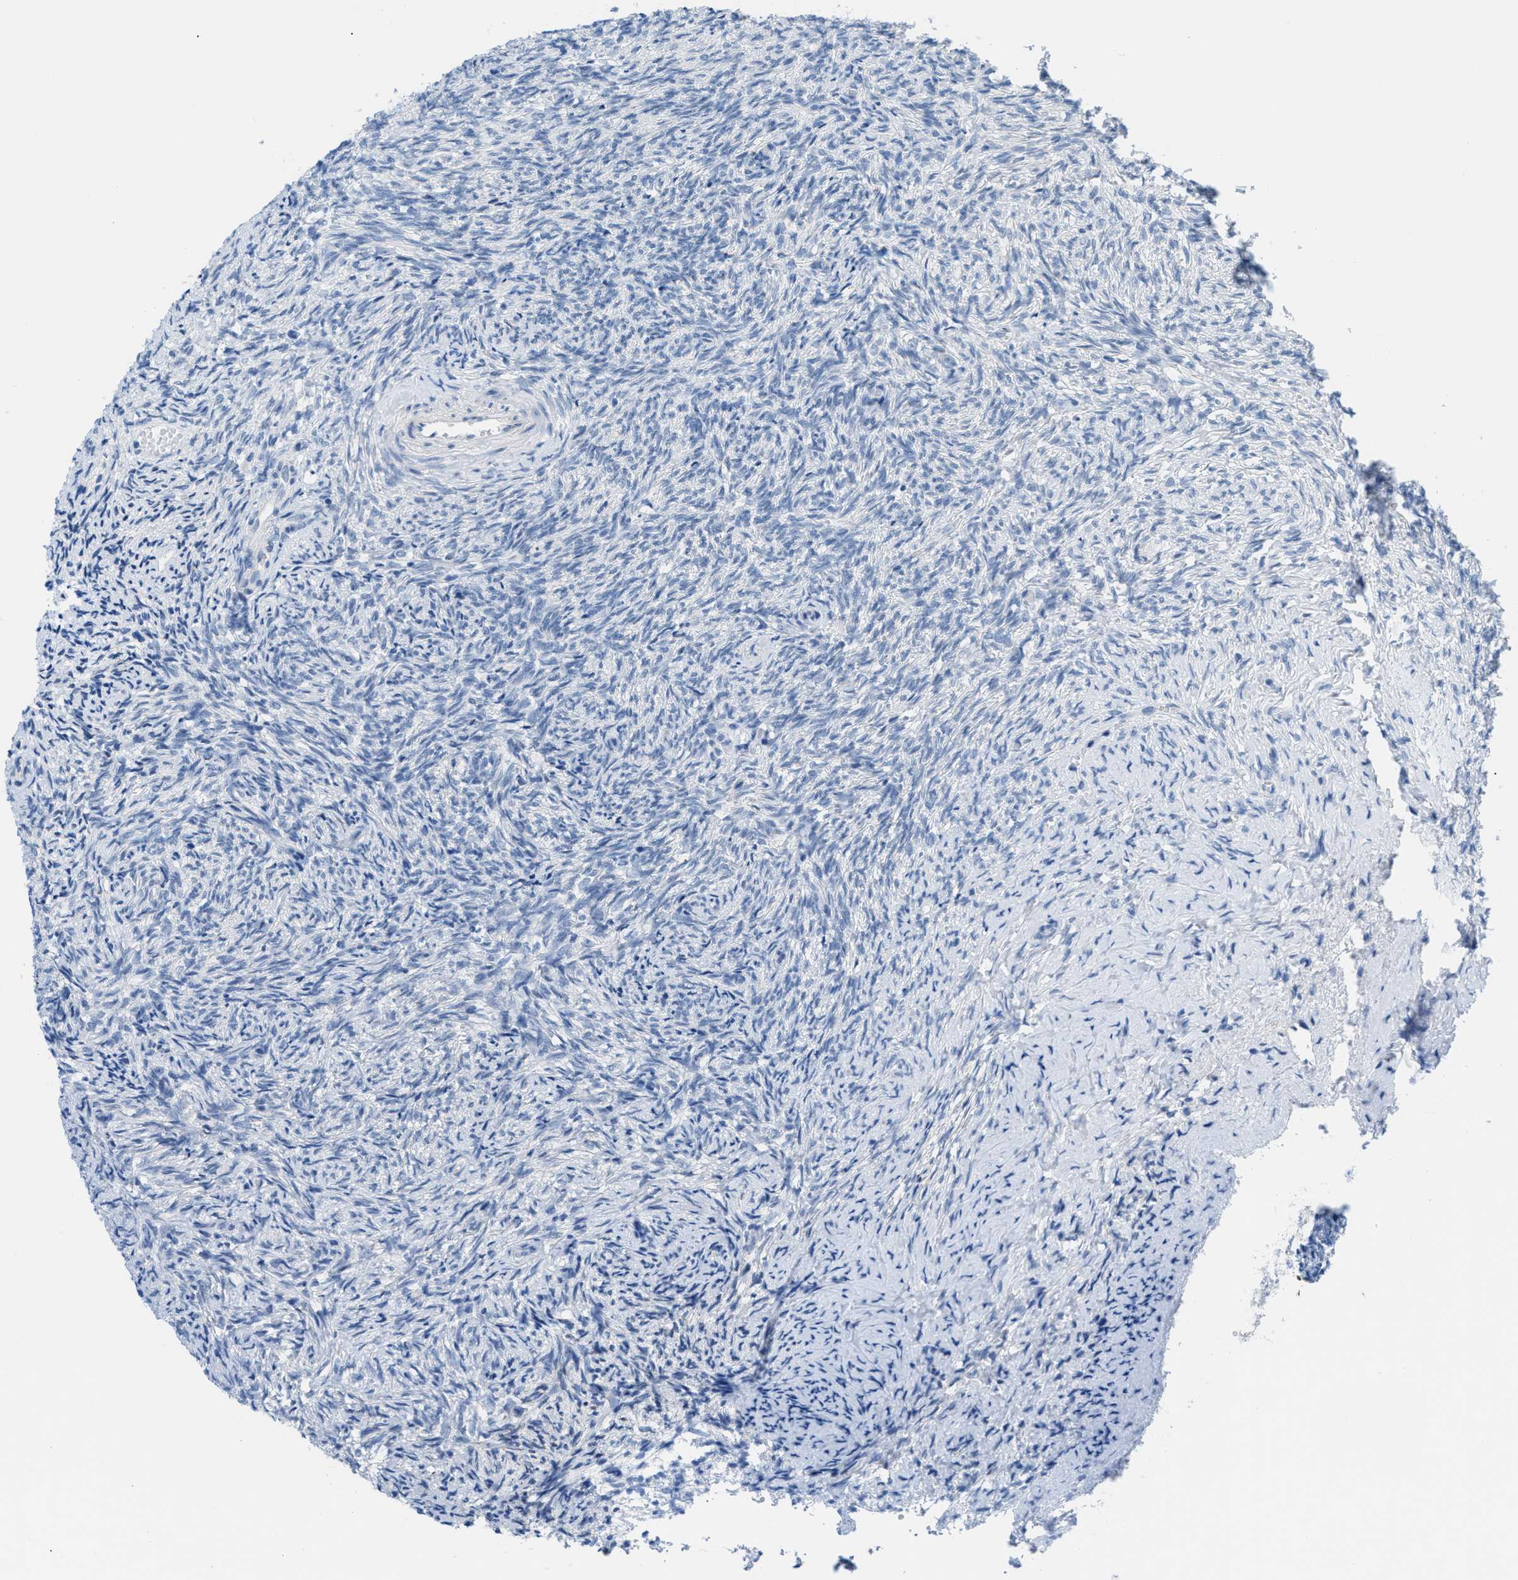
{"staining": {"intensity": "negative", "quantity": "none", "location": "none"}, "tissue": "ovary", "cell_type": "Ovarian stroma cells", "image_type": "normal", "snomed": [{"axis": "morphology", "description": "Normal tissue, NOS"}, {"axis": "topography", "description": "Ovary"}], "caption": "Ovarian stroma cells show no significant protein staining in unremarkable ovary. Brightfield microscopy of immunohistochemistry stained with DAB (3,3'-diaminobenzidine) (brown) and hematoxylin (blue), captured at high magnification.", "gene": "FDCSP", "patient": {"sex": "female", "age": 41}}